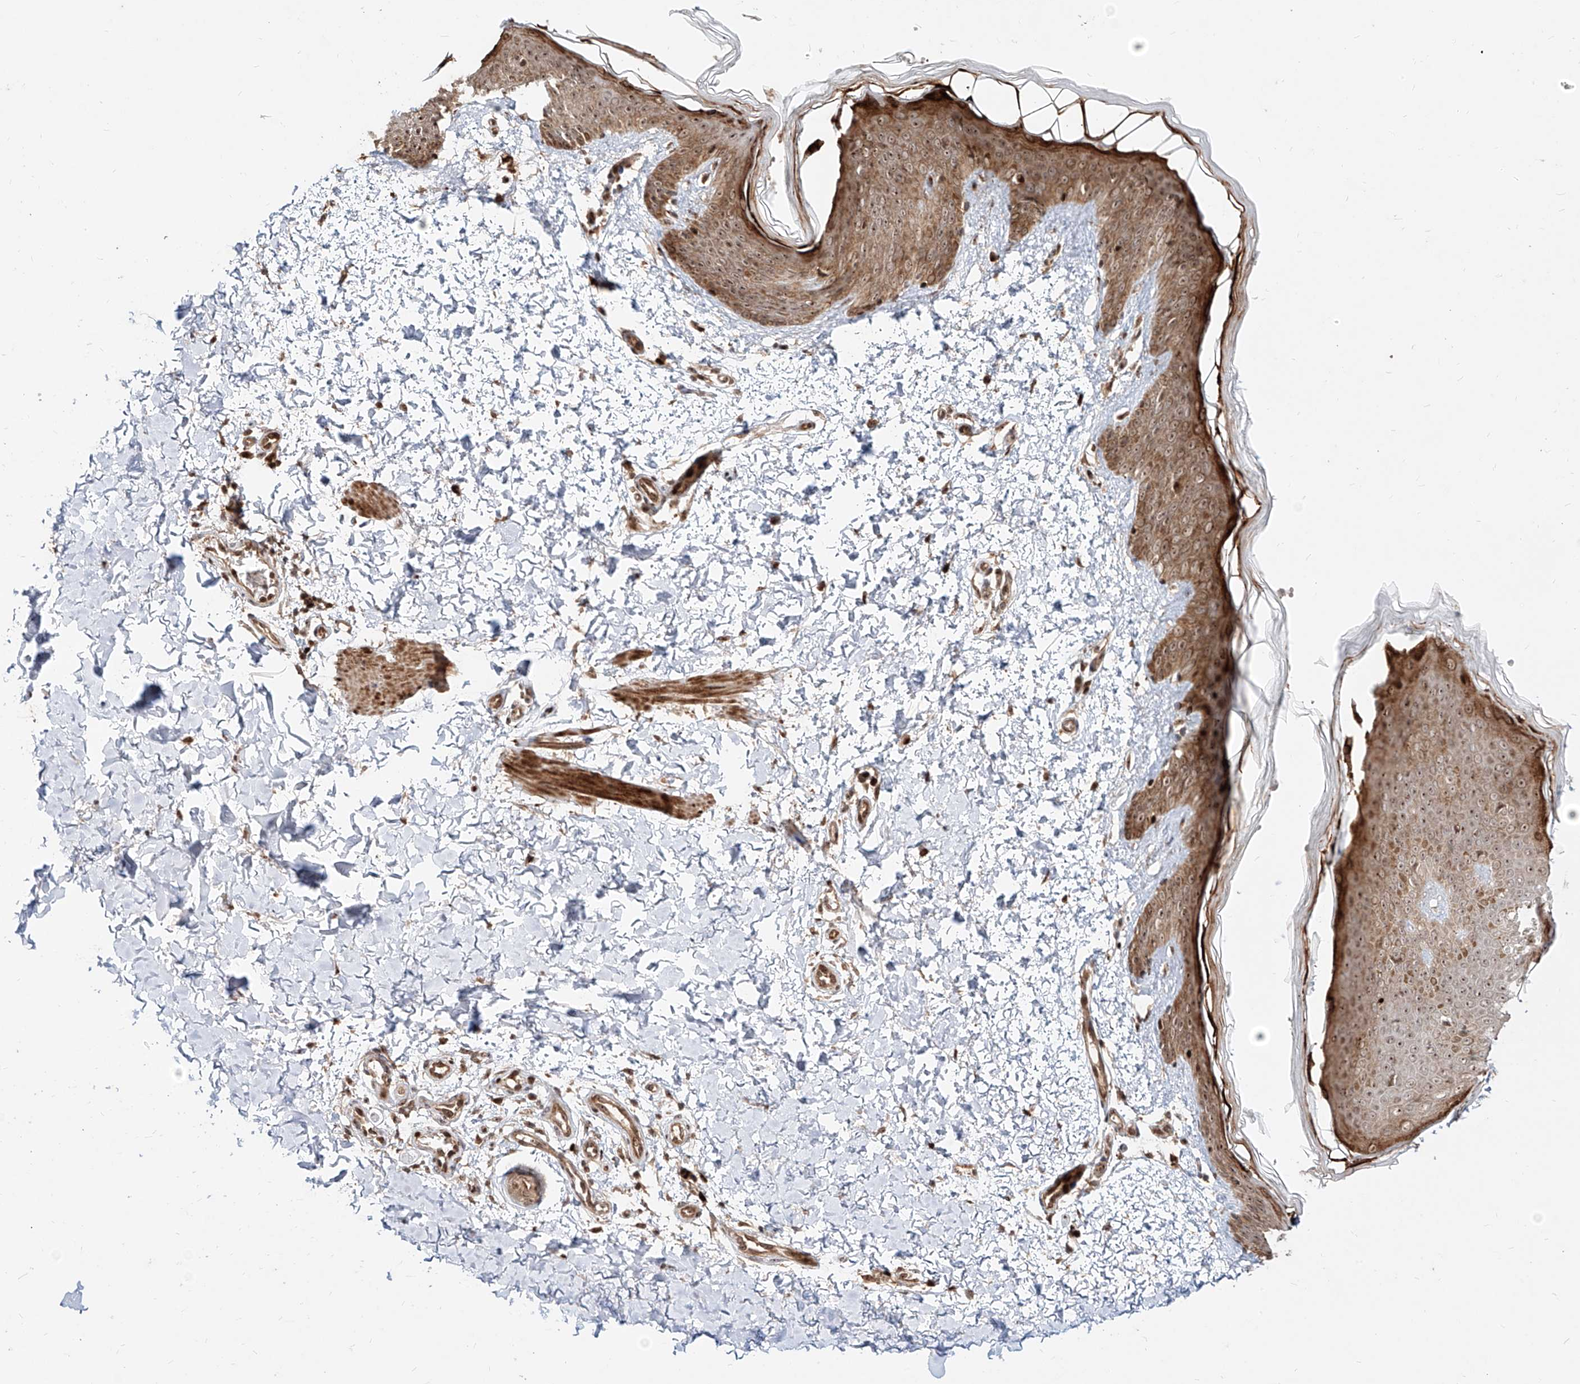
{"staining": {"intensity": "weak", "quantity": ">75%", "location": "cytoplasmic/membranous,nuclear"}, "tissue": "skin", "cell_type": "Fibroblasts", "image_type": "normal", "snomed": [{"axis": "morphology", "description": "Normal tissue, NOS"}, {"axis": "morphology", "description": "Neoplasm, benign, NOS"}, {"axis": "topography", "description": "Skin"}, {"axis": "topography", "description": "Soft tissue"}], "caption": "Weak cytoplasmic/membranous,nuclear expression for a protein is appreciated in about >75% of fibroblasts of unremarkable skin using immunohistochemistry (IHC).", "gene": "ZNF710", "patient": {"sex": "male", "age": 26}}